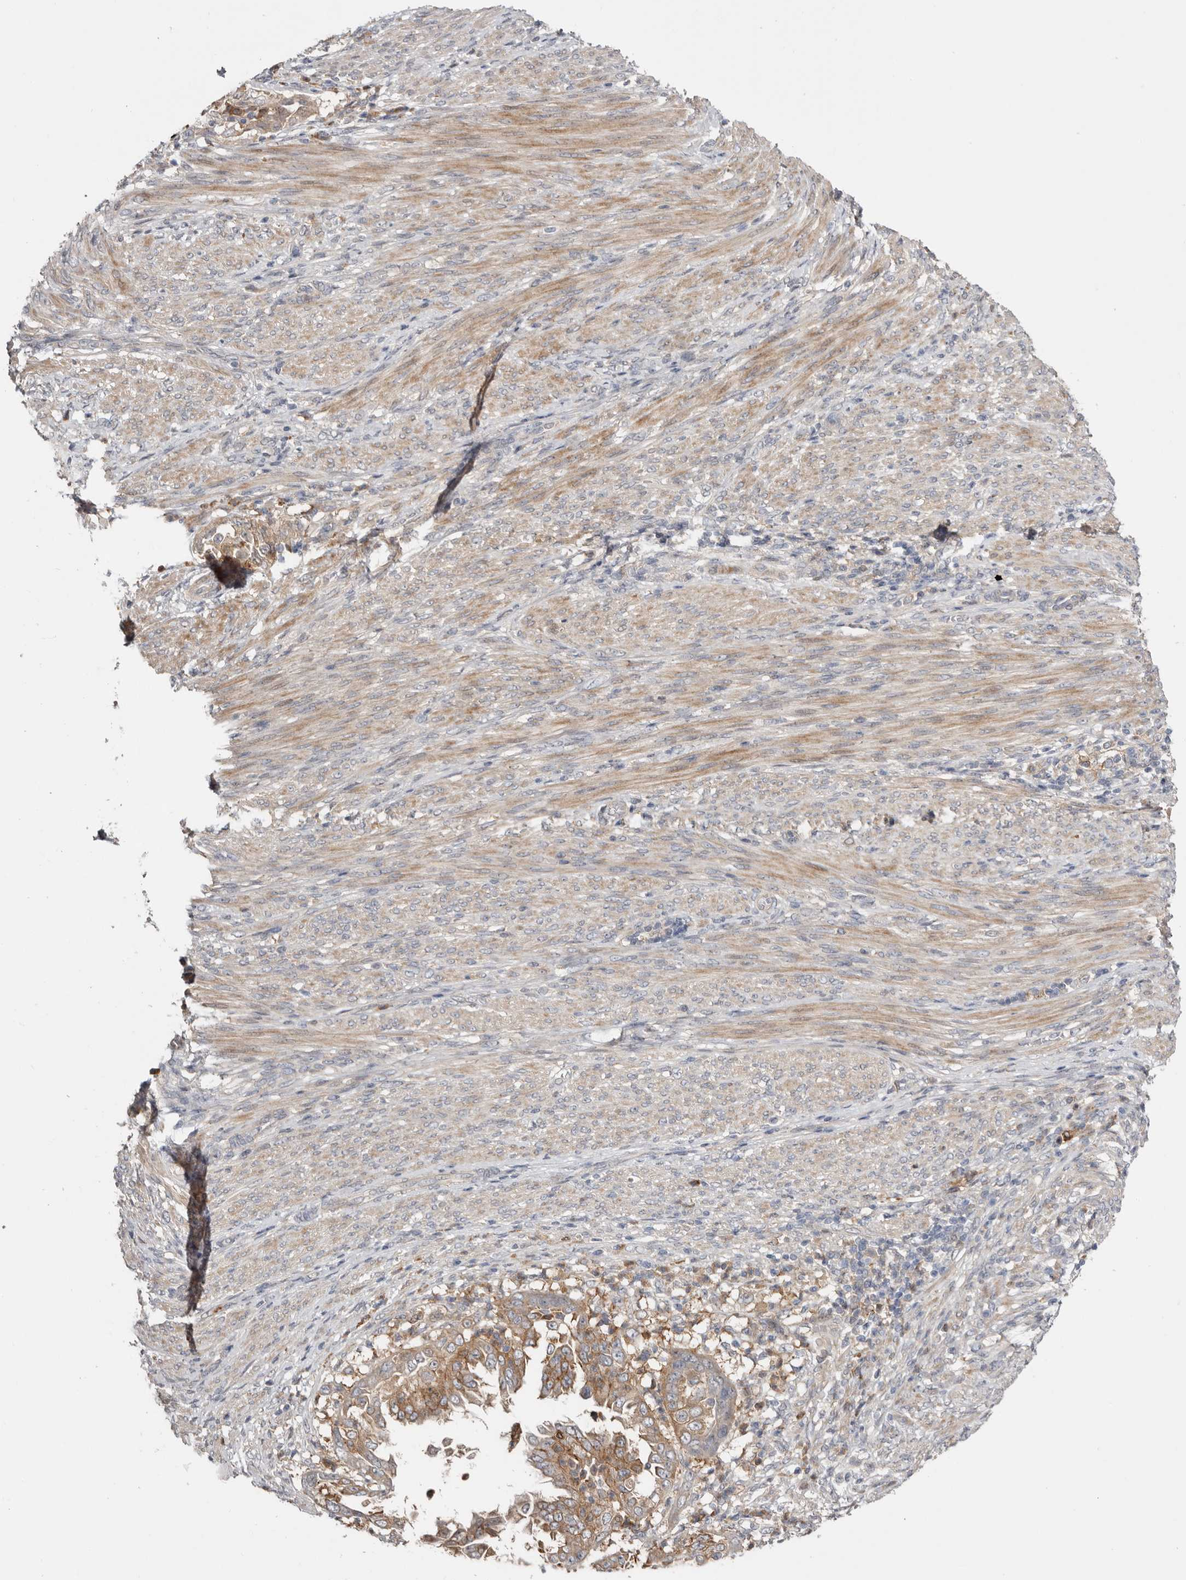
{"staining": {"intensity": "moderate", "quantity": ">75%", "location": "cytoplasmic/membranous"}, "tissue": "endometrial cancer", "cell_type": "Tumor cells", "image_type": "cancer", "snomed": [{"axis": "morphology", "description": "Adenocarcinoma, NOS"}, {"axis": "topography", "description": "Endometrium"}], "caption": "A brown stain labels moderate cytoplasmic/membranous staining of a protein in human endometrial cancer (adenocarcinoma) tumor cells.", "gene": "MSRB2", "patient": {"sex": "female", "age": 85}}